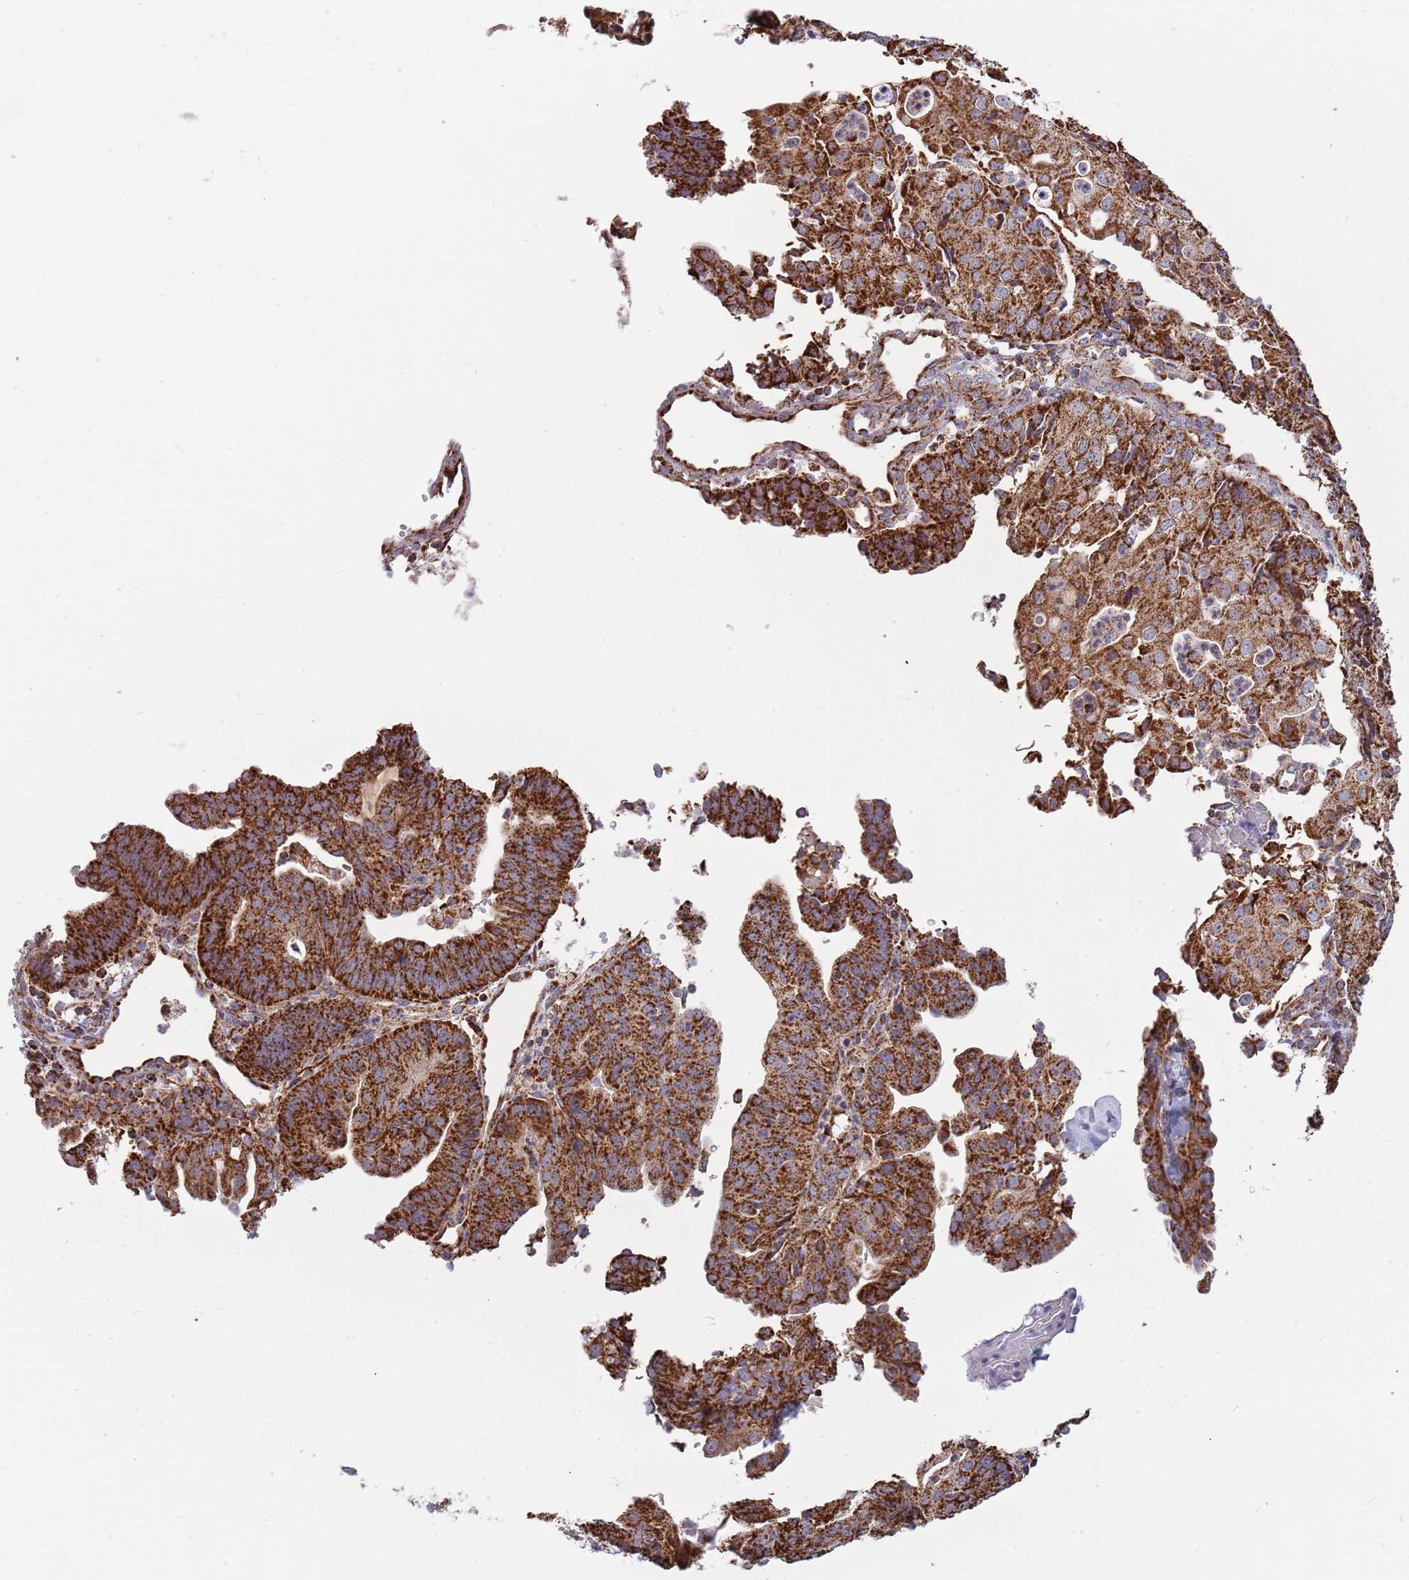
{"staining": {"intensity": "strong", "quantity": ">75%", "location": "cytoplasmic/membranous"}, "tissue": "endometrial cancer", "cell_type": "Tumor cells", "image_type": "cancer", "snomed": [{"axis": "morphology", "description": "Adenocarcinoma, NOS"}, {"axis": "topography", "description": "Endometrium"}], "caption": "Brown immunohistochemical staining in endometrial adenocarcinoma demonstrates strong cytoplasmic/membranous positivity in approximately >75% of tumor cells.", "gene": "VPS16", "patient": {"sex": "female", "age": 56}}